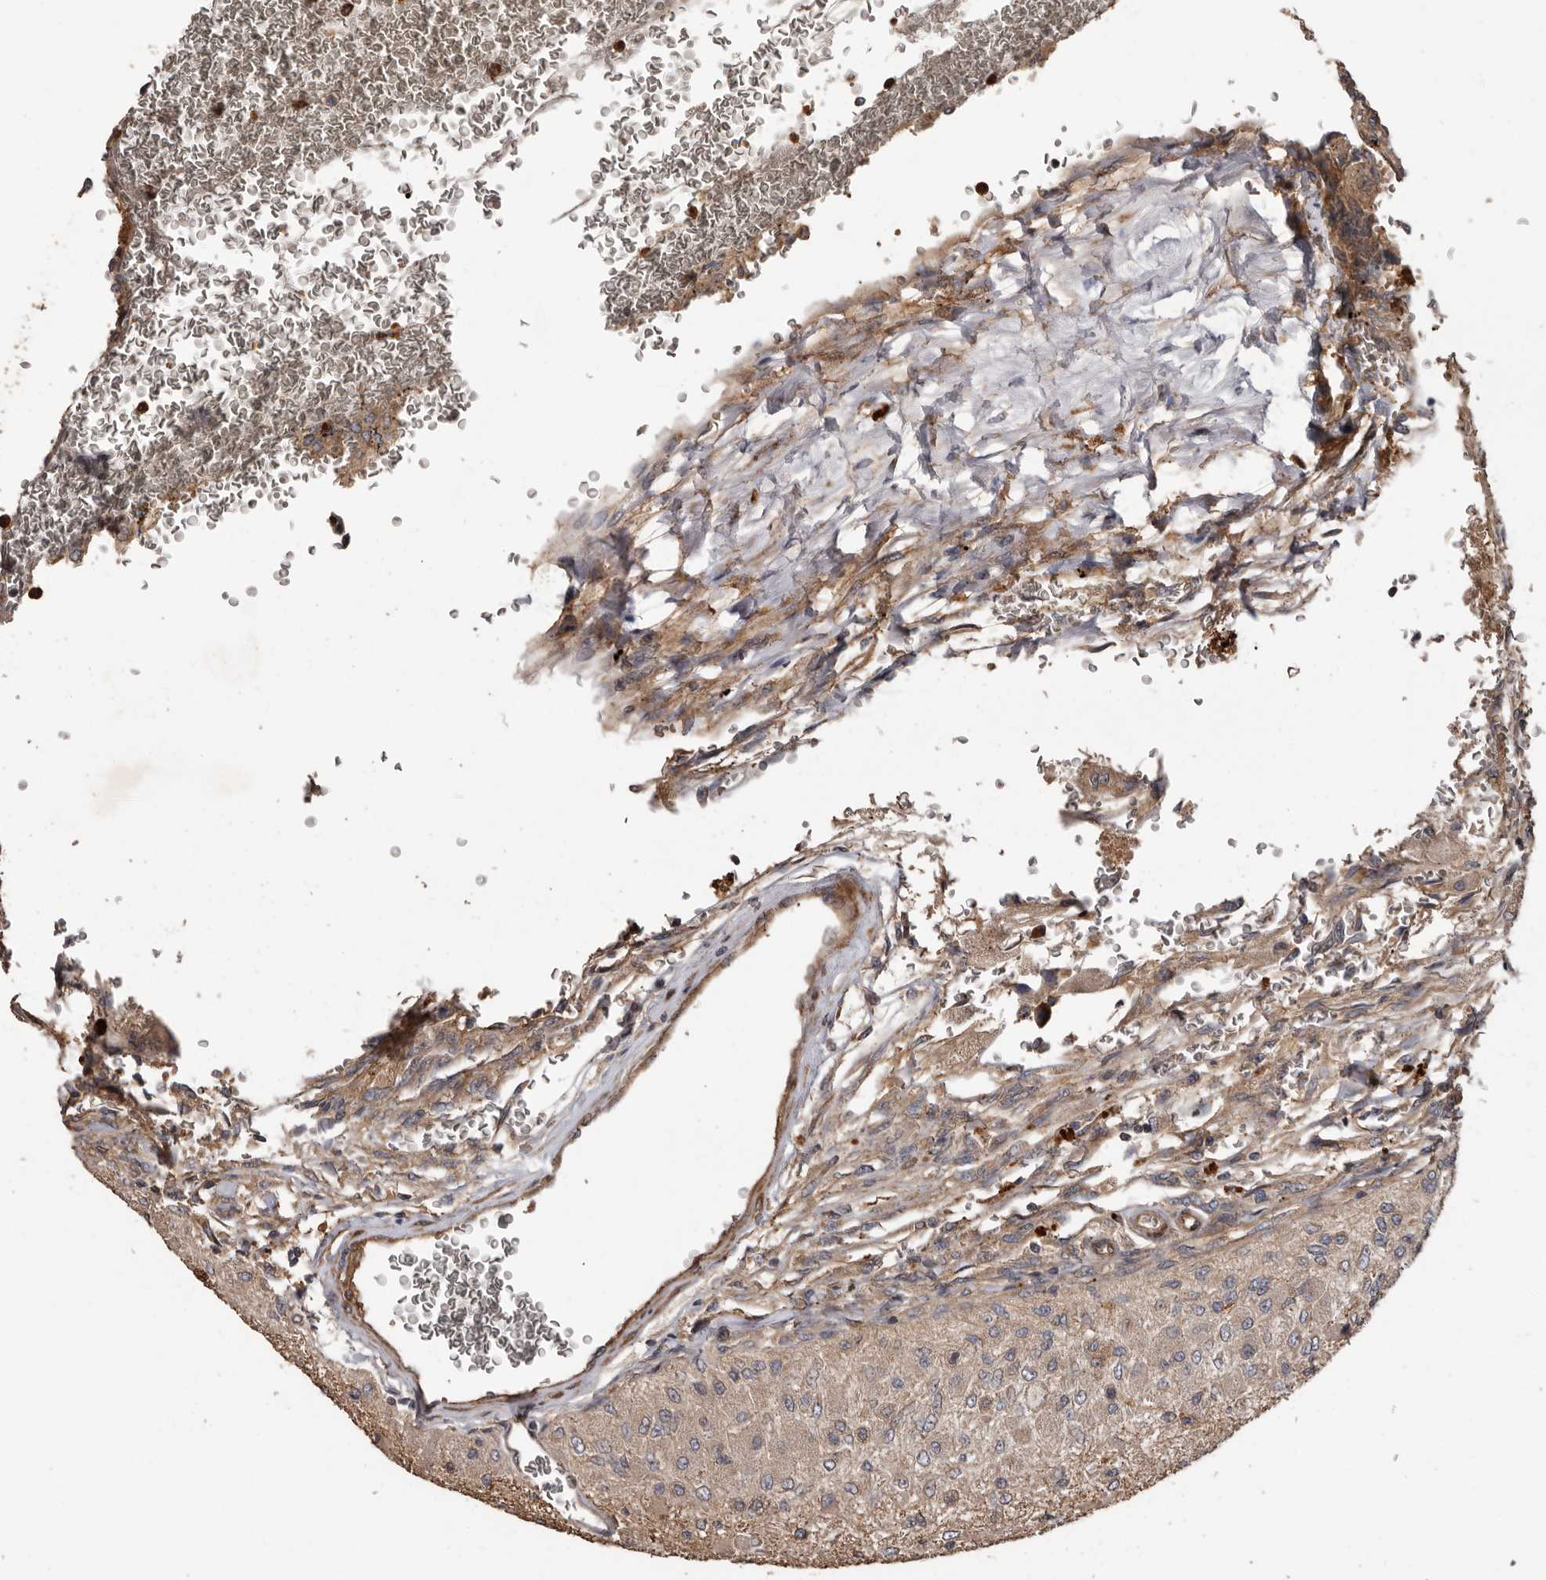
{"staining": {"intensity": "weak", "quantity": "<25%", "location": "cytoplasmic/membranous"}, "tissue": "glioma", "cell_type": "Tumor cells", "image_type": "cancer", "snomed": [{"axis": "morphology", "description": "Normal tissue, NOS"}, {"axis": "morphology", "description": "Glioma, malignant, High grade"}, {"axis": "topography", "description": "Cerebral cortex"}], "caption": "Immunohistochemistry micrograph of human glioma stained for a protein (brown), which exhibits no expression in tumor cells. (DAB (3,3'-diaminobenzidine) immunohistochemistry, high magnification).", "gene": "ARHGEF5", "patient": {"sex": "male", "age": 77}}